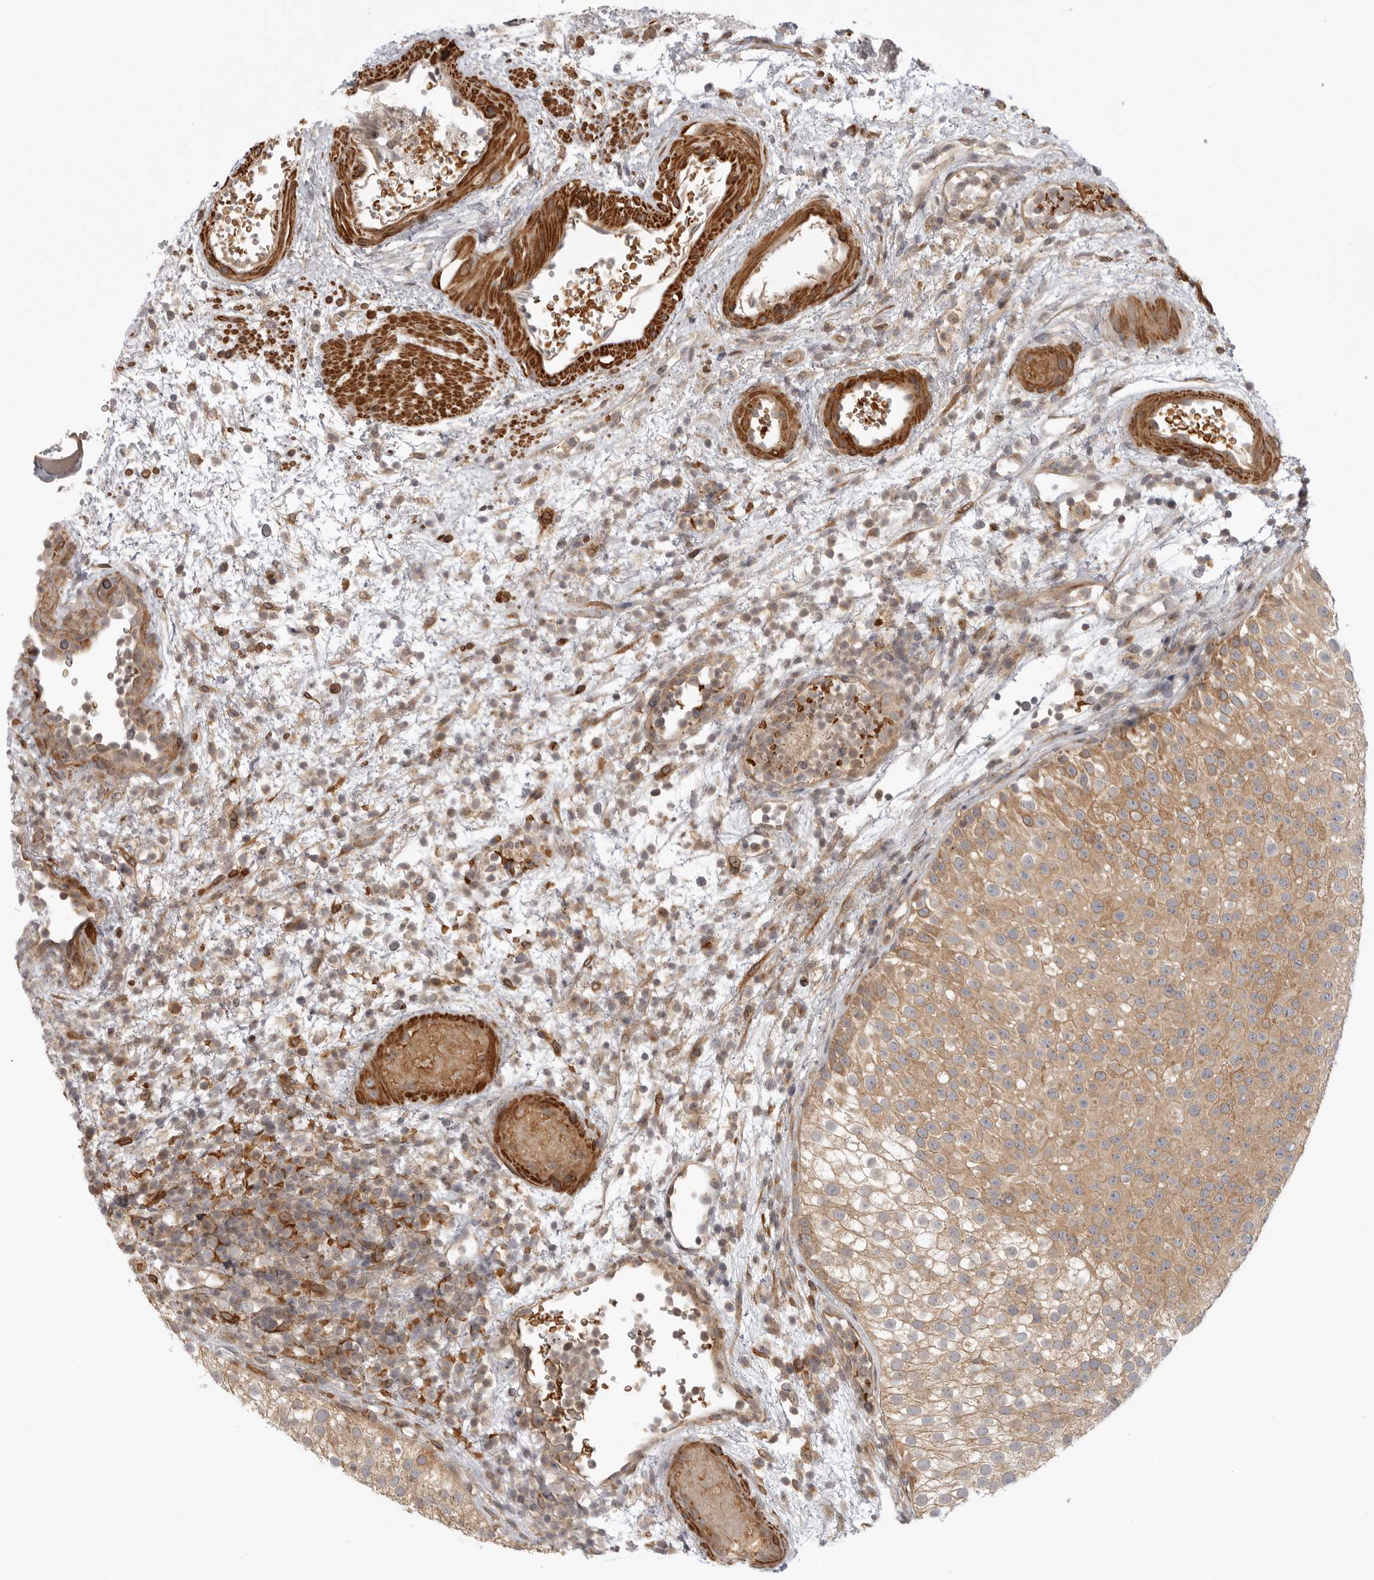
{"staining": {"intensity": "moderate", "quantity": ">75%", "location": "cytoplasmic/membranous"}, "tissue": "urothelial cancer", "cell_type": "Tumor cells", "image_type": "cancer", "snomed": [{"axis": "morphology", "description": "Urothelial carcinoma, Low grade"}, {"axis": "topography", "description": "Urinary bladder"}], "caption": "Immunohistochemistry (IHC) micrograph of neoplastic tissue: low-grade urothelial carcinoma stained using immunohistochemistry (IHC) exhibits medium levels of moderate protein expression localized specifically in the cytoplasmic/membranous of tumor cells, appearing as a cytoplasmic/membranous brown color.", "gene": "CCPG1", "patient": {"sex": "male", "age": 78}}